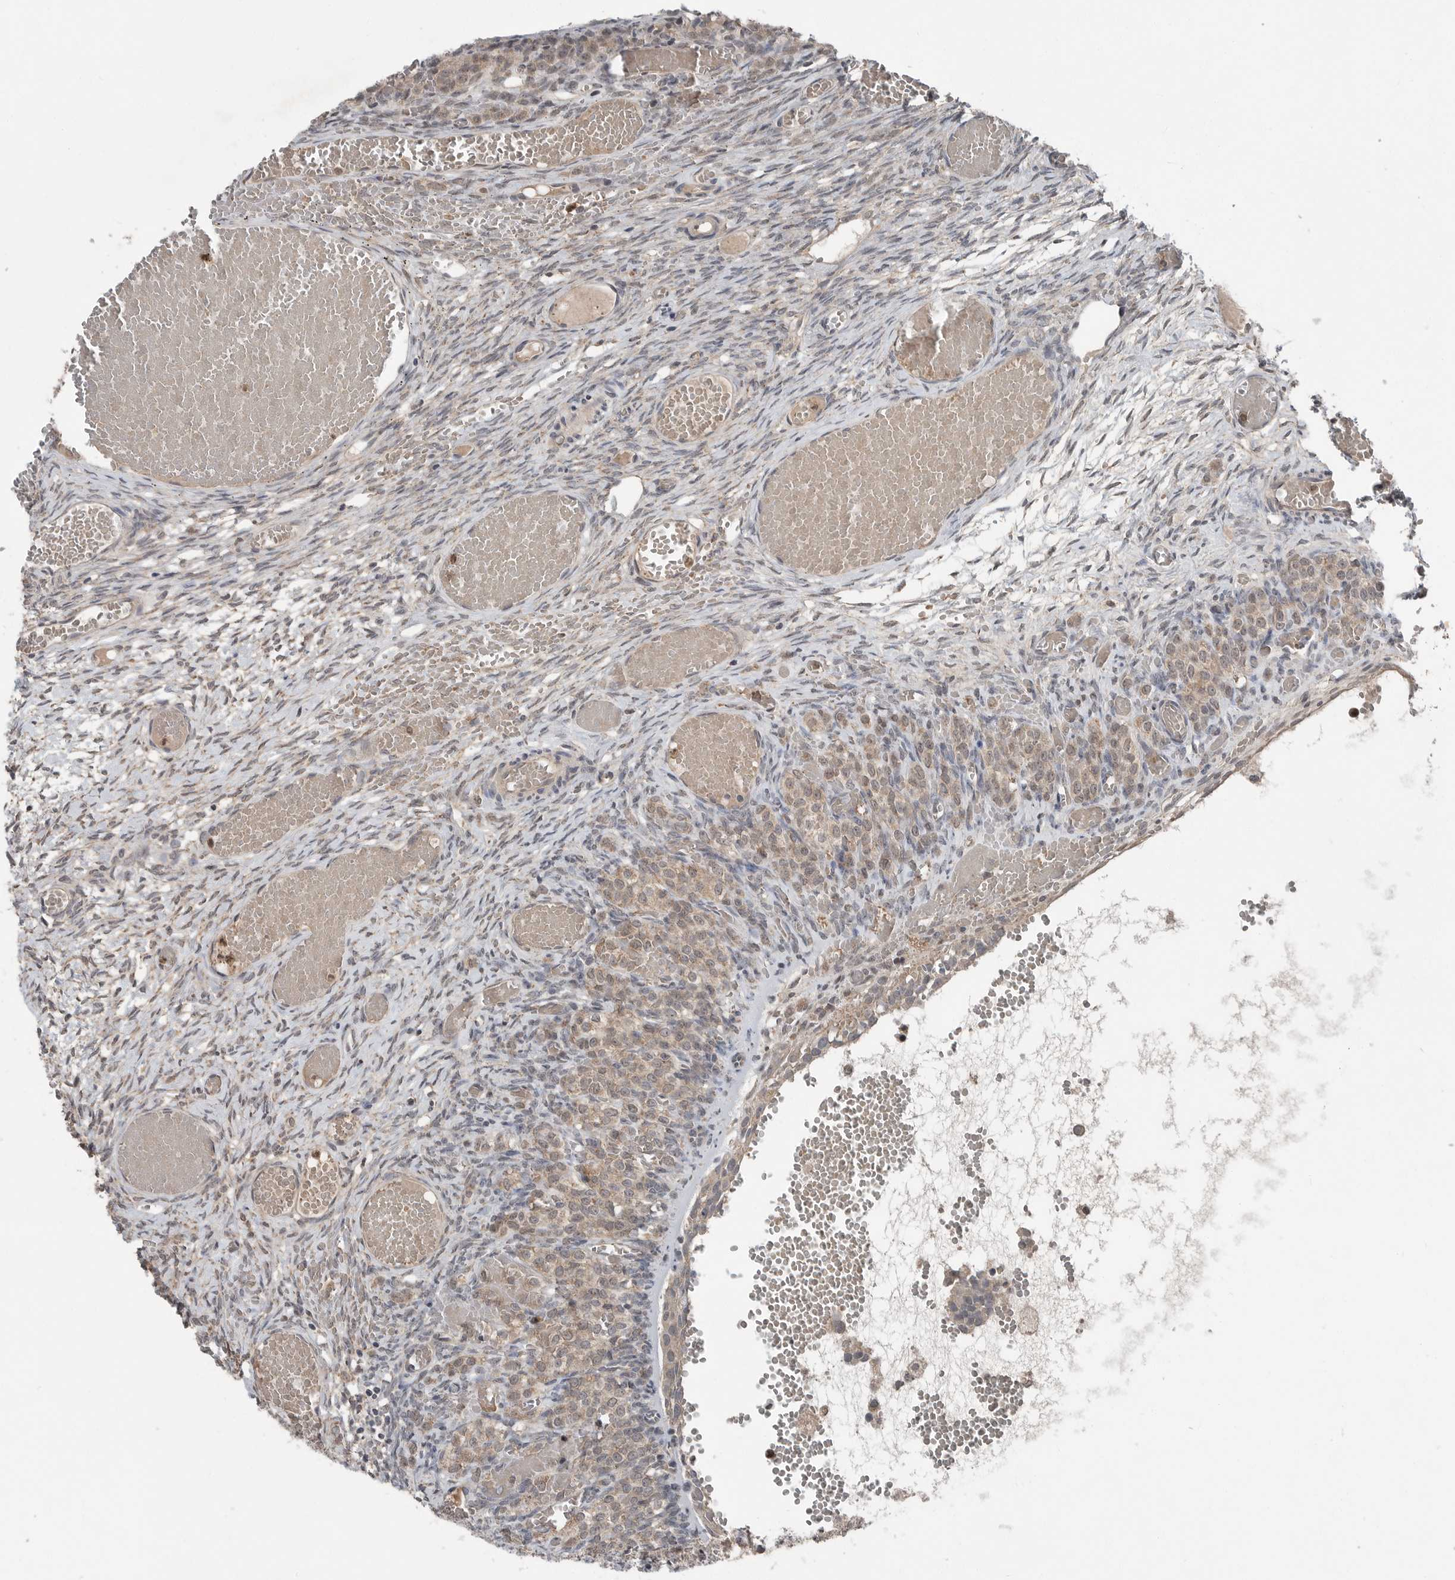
{"staining": {"intensity": "weak", "quantity": "<25%", "location": "cytoplasmic/membranous"}, "tissue": "ovary", "cell_type": "Ovarian stroma cells", "image_type": "normal", "snomed": [{"axis": "morphology", "description": "Adenocarcinoma, NOS"}, {"axis": "topography", "description": "Endometrium"}], "caption": "Immunohistochemistry image of unremarkable ovary stained for a protein (brown), which reveals no expression in ovarian stroma cells.", "gene": "SCP2", "patient": {"sex": "female", "age": 32}}